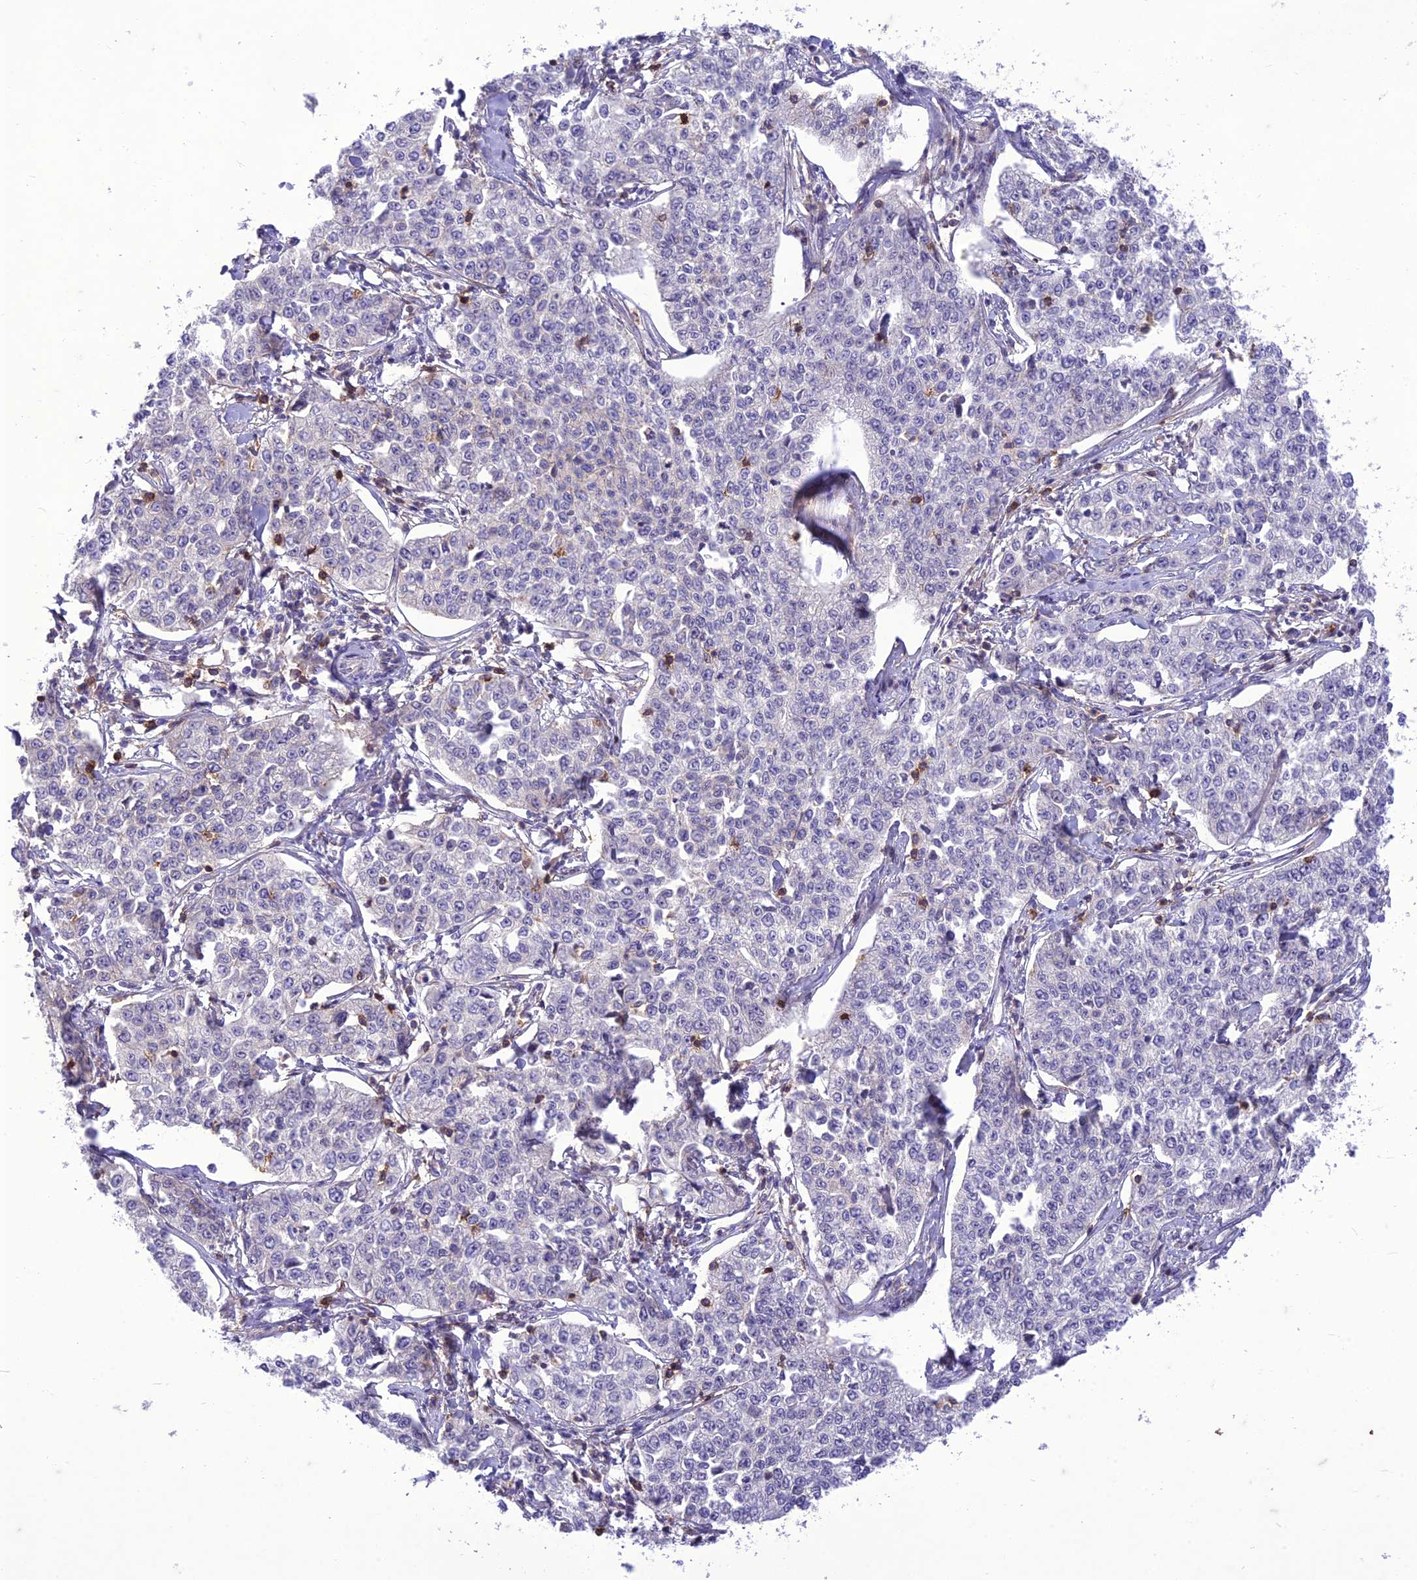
{"staining": {"intensity": "negative", "quantity": "none", "location": "none"}, "tissue": "cervical cancer", "cell_type": "Tumor cells", "image_type": "cancer", "snomed": [{"axis": "morphology", "description": "Squamous cell carcinoma, NOS"}, {"axis": "topography", "description": "Cervix"}], "caption": "Immunohistochemistry (IHC) photomicrograph of neoplastic tissue: human cervical squamous cell carcinoma stained with DAB (3,3'-diaminobenzidine) demonstrates no significant protein expression in tumor cells.", "gene": "ITGAE", "patient": {"sex": "female", "age": 35}}